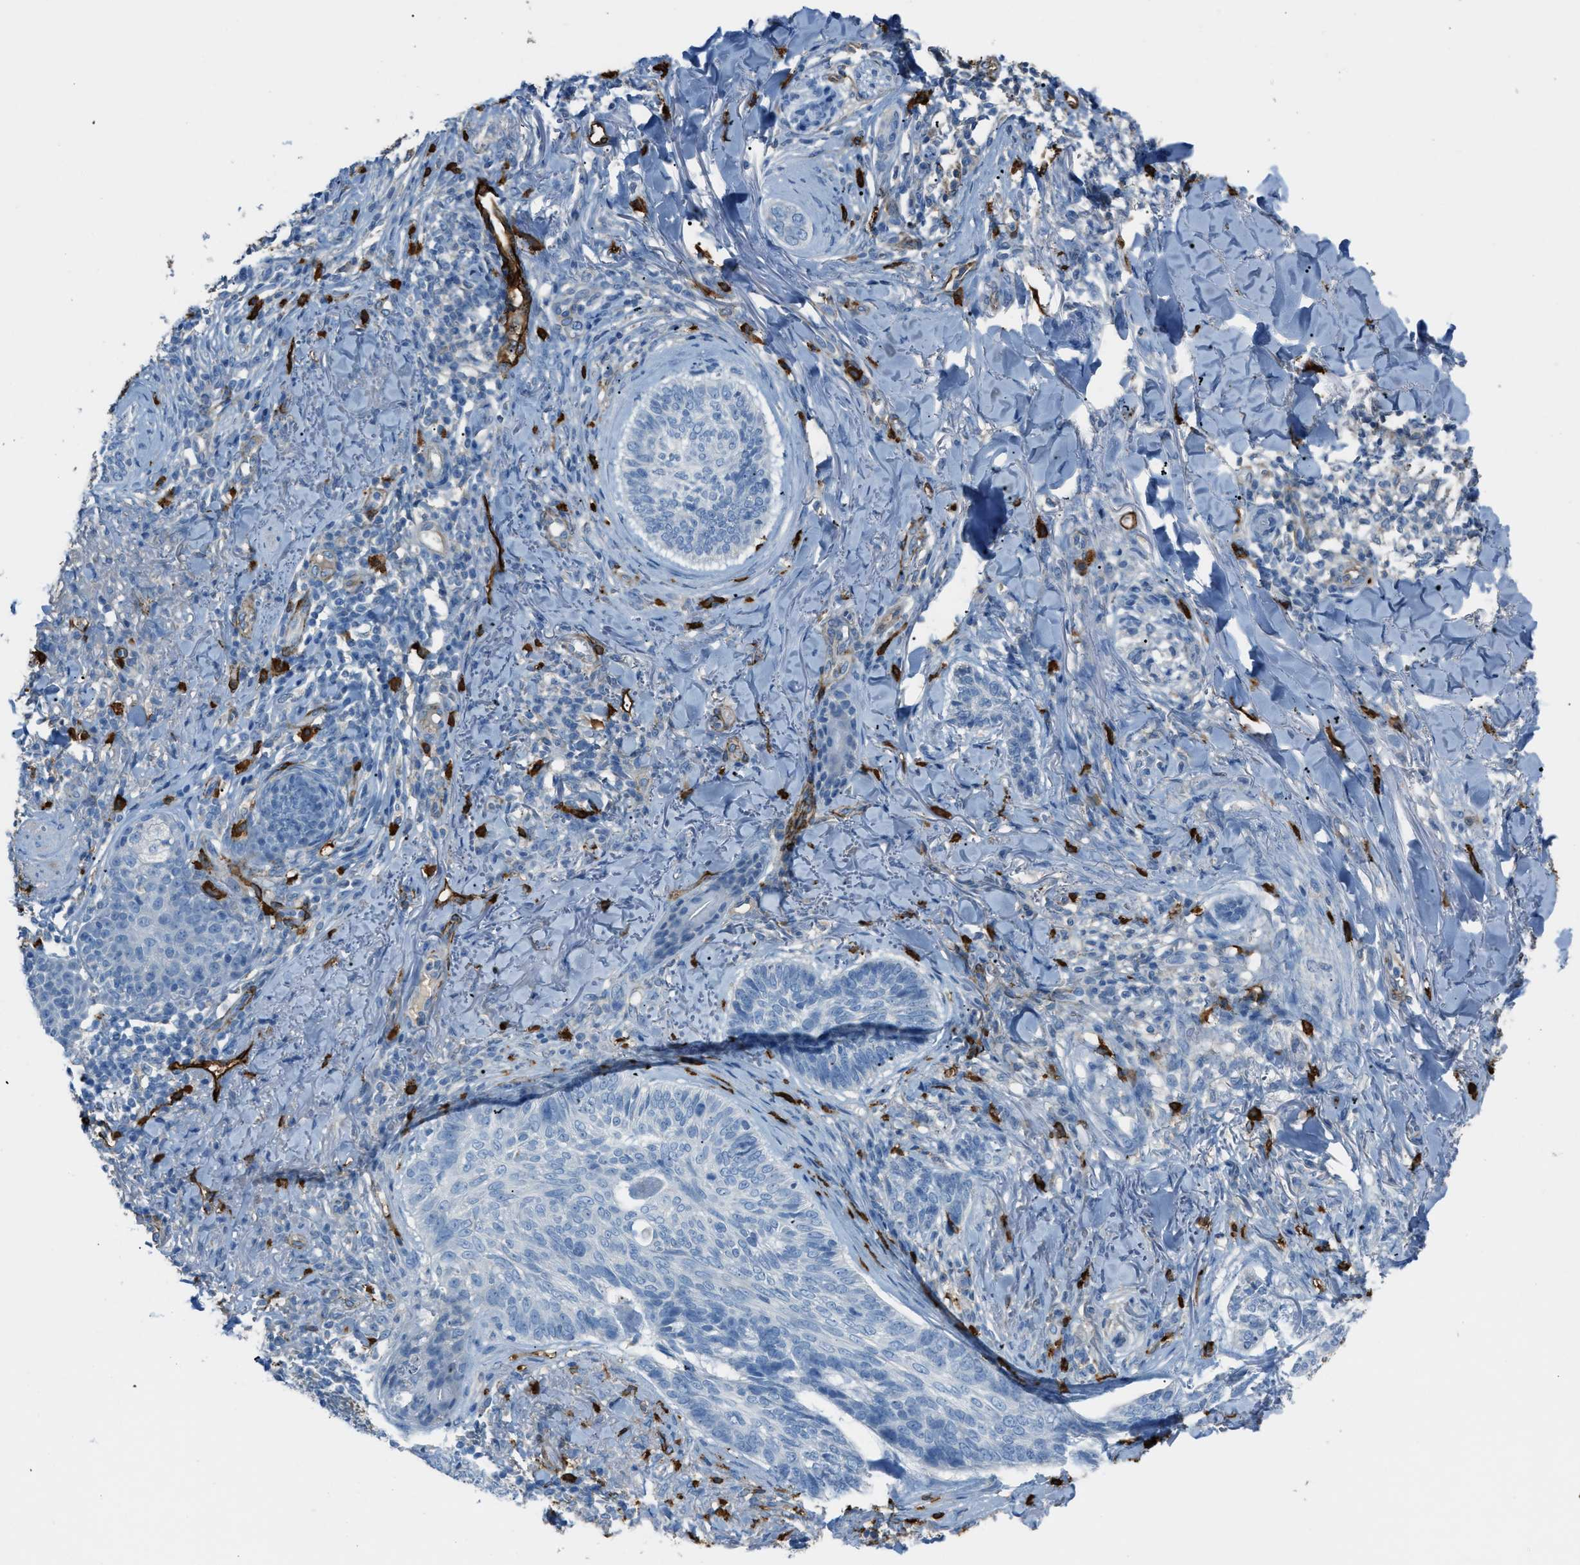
{"staining": {"intensity": "negative", "quantity": "none", "location": "none"}, "tissue": "skin cancer", "cell_type": "Tumor cells", "image_type": "cancer", "snomed": [{"axis": "morphology", "description": "Basal cell carcinoma"}, {"axis": "topography", "description": "Skin"}], "caption": "Skin cancer (basal cell carcinoma) was stained to show a protein in brown. There is no significant staining in tumor cells. Nuclei are stained in blue.", "gene": "SLC22A15", "patient": {"sex": "male", "age": 43}}